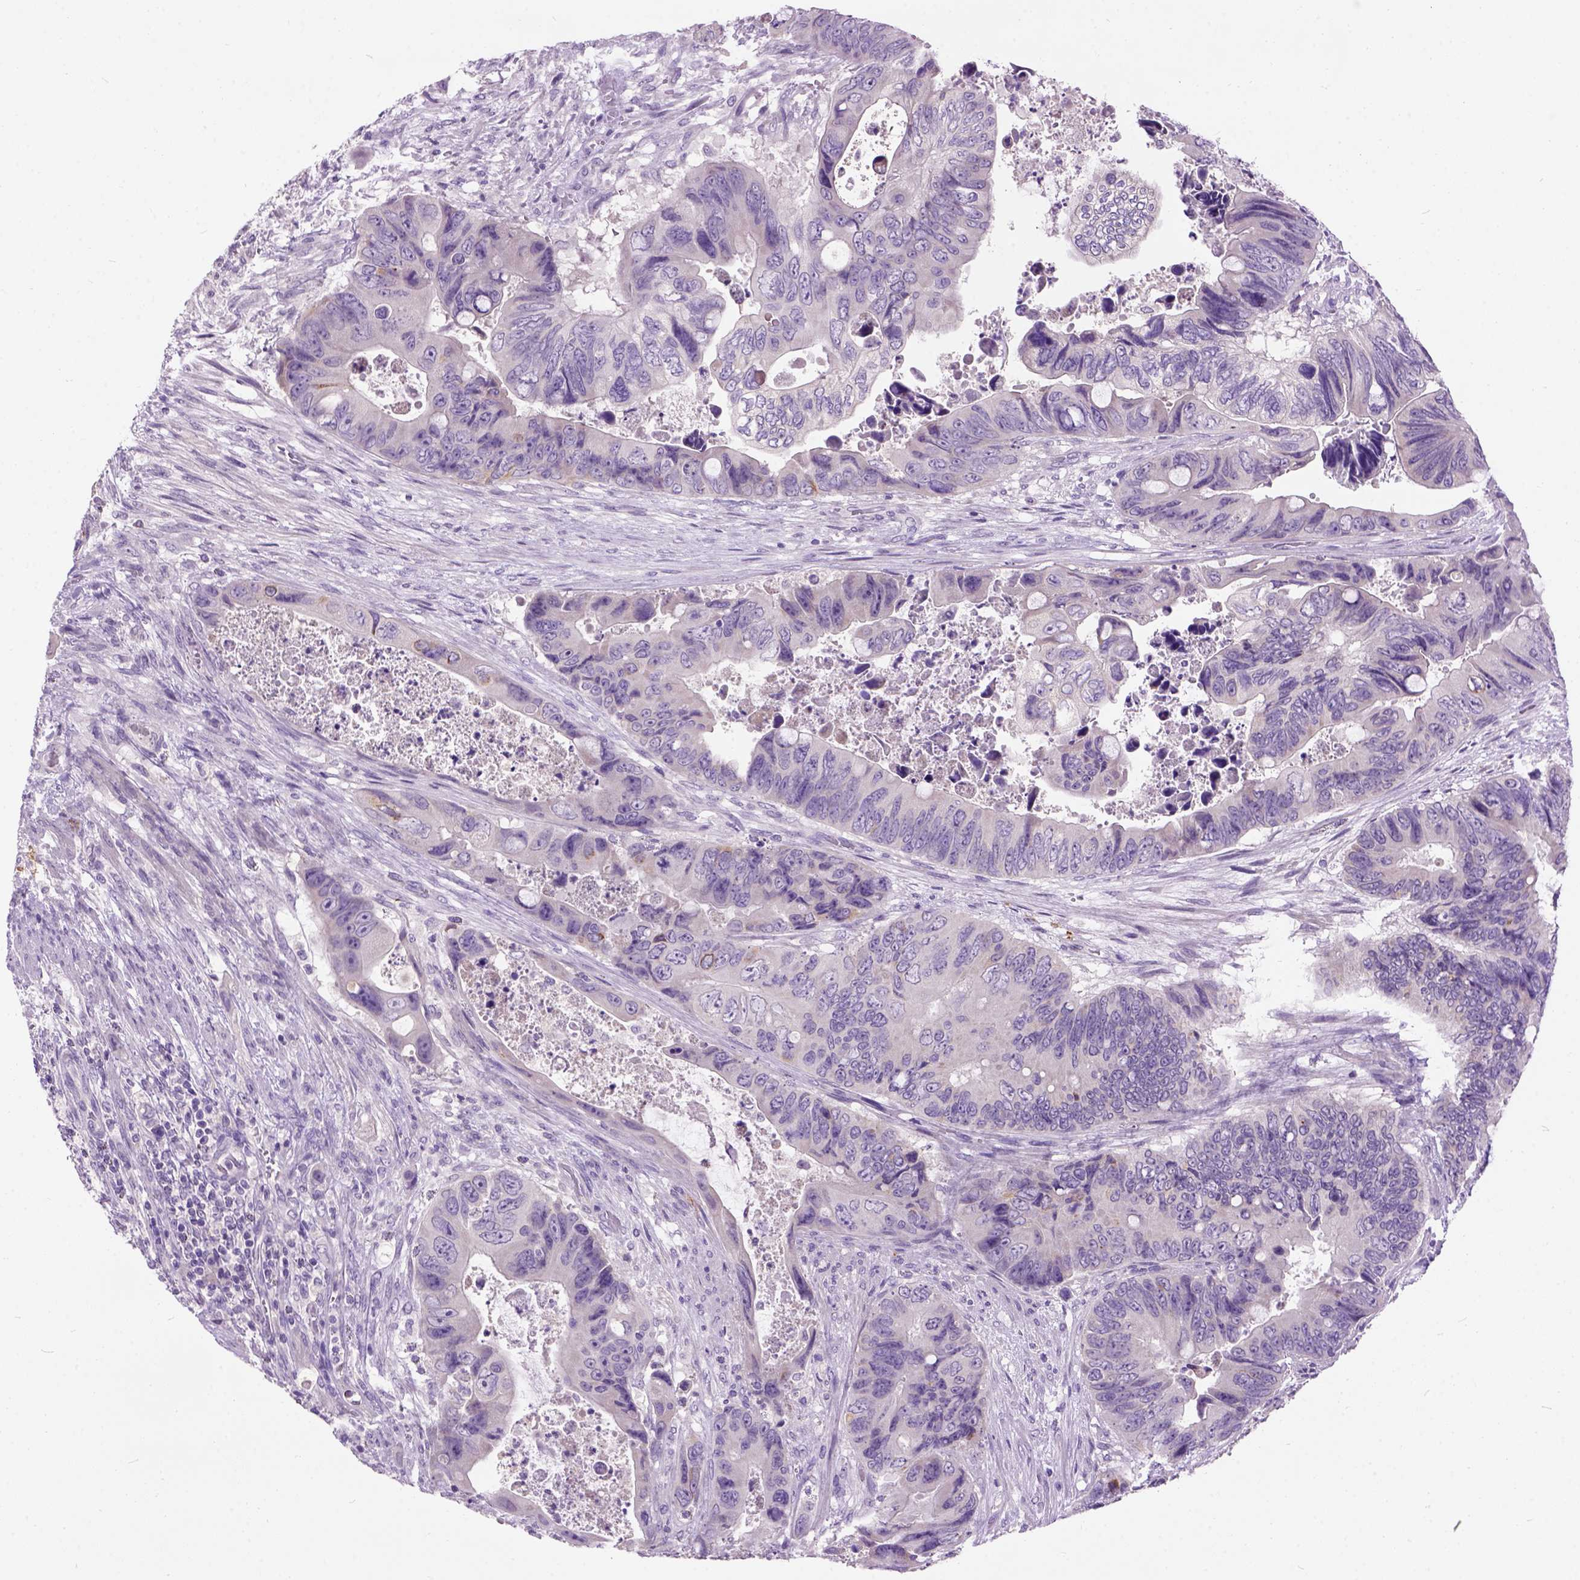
{"staining": {"intensity": "negative", "quantity": "none", "location": "none"}, "tissue": "colorectal cancer", "cell_type": "Tumor cells", "image_type": "cancer", "snomed": [{"axis": "morphology", "description": "Adenocarcinoma, NOS"}, {"axis": "topography", "description": "Rectum"}], "caption": "This histopathology image is of adenocarcinoma (colorectal) stained with IHC to label a protein in brown with the nuclei are counter-stained blue. There is no positivity in tumor cells.", "gene": "MAPT", "patient": {"sex": "male", "age": 63}}